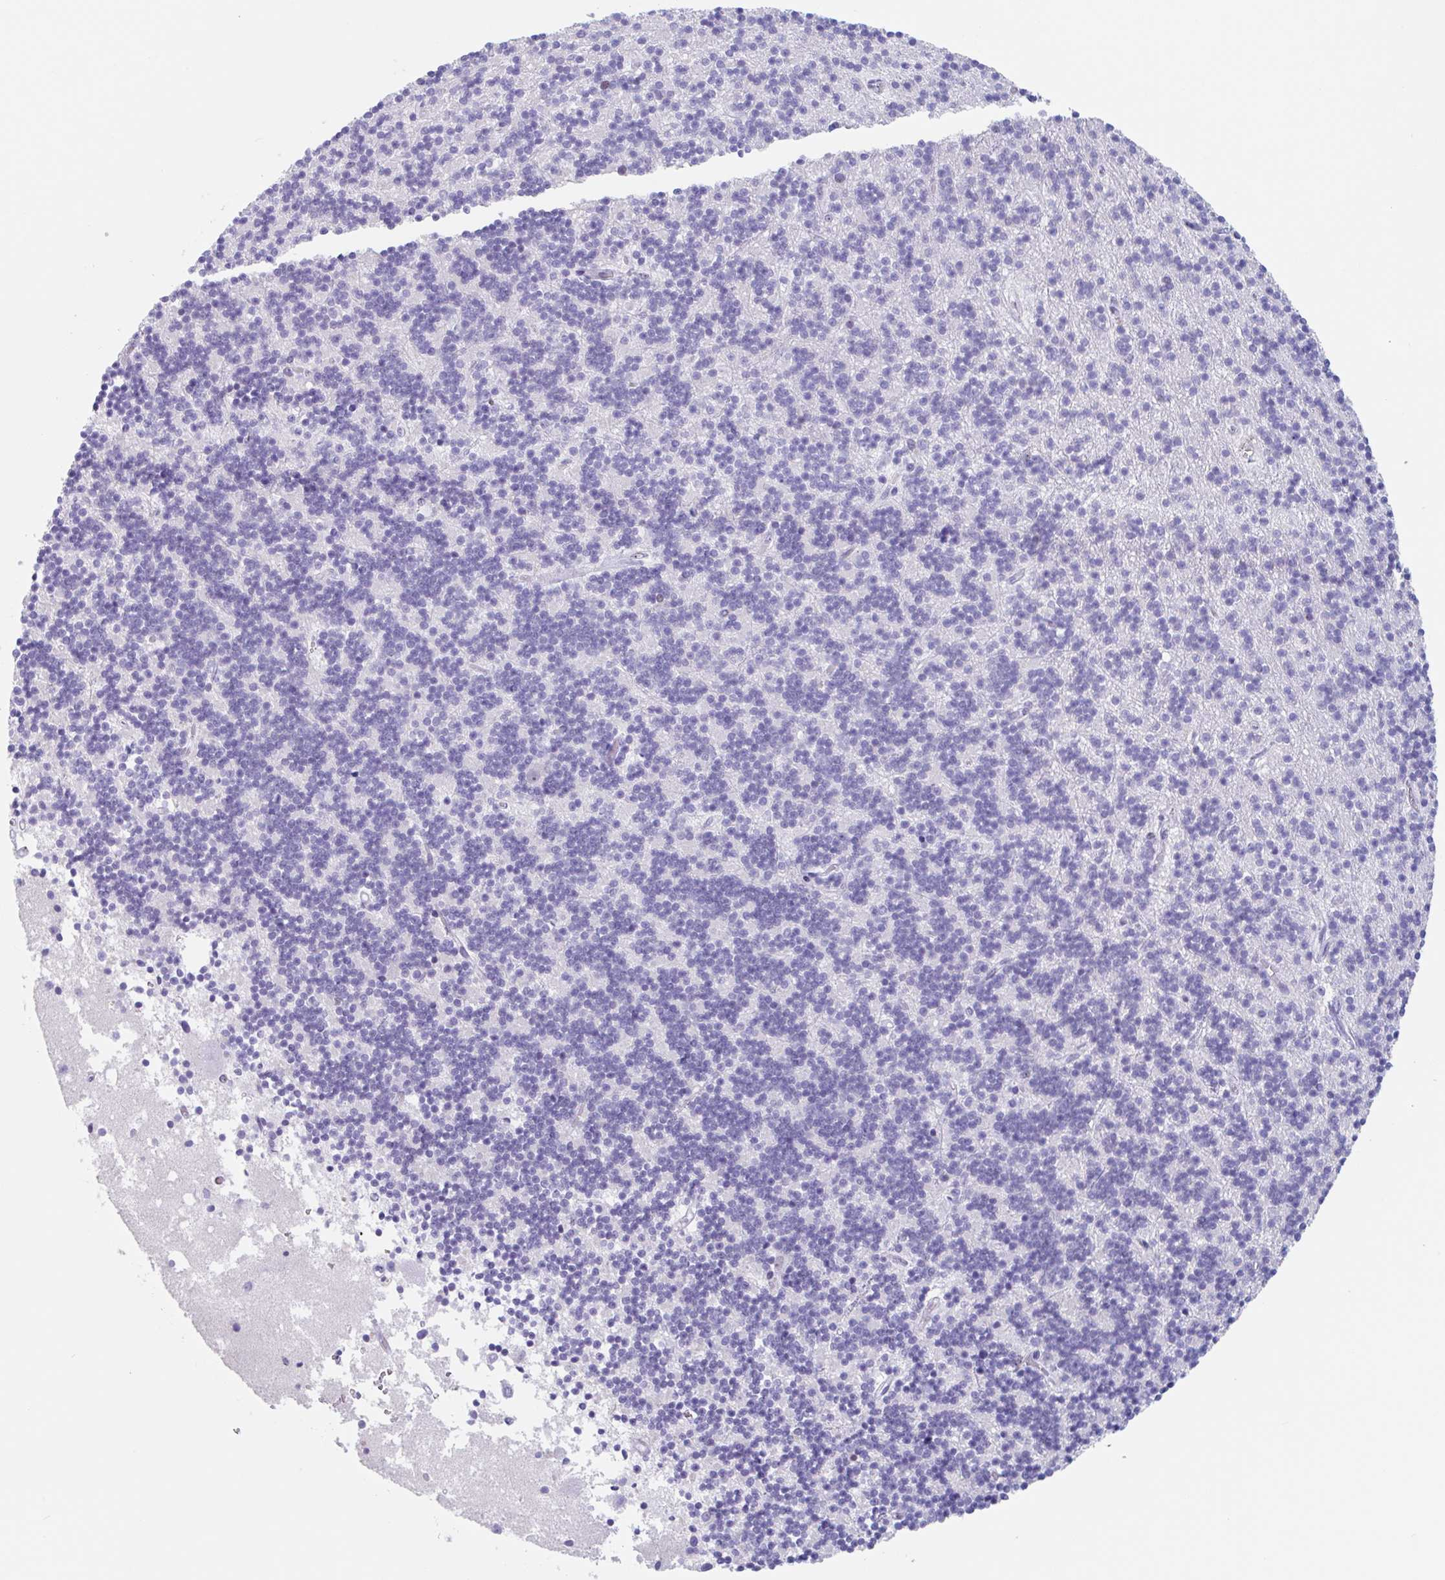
{"staining": {"intensity": "moderate", "quantity": "<25%", "location": "nuclear"}, "tissue": "cerebellum", "cell_type": "Cells in granular layer", "image_type": "normal", "snomed": [{"axis": "morphology", "description": "Normal tissue, NOS"}, {"axis": "topography", "description": "Cerebellum"}], "caption": "Moderate nuclear staining is present in about <25% of cells in granular layer in normal cerebellum.", "gene": "LENG9", "patient": {"sex": "male", "age": 54}}